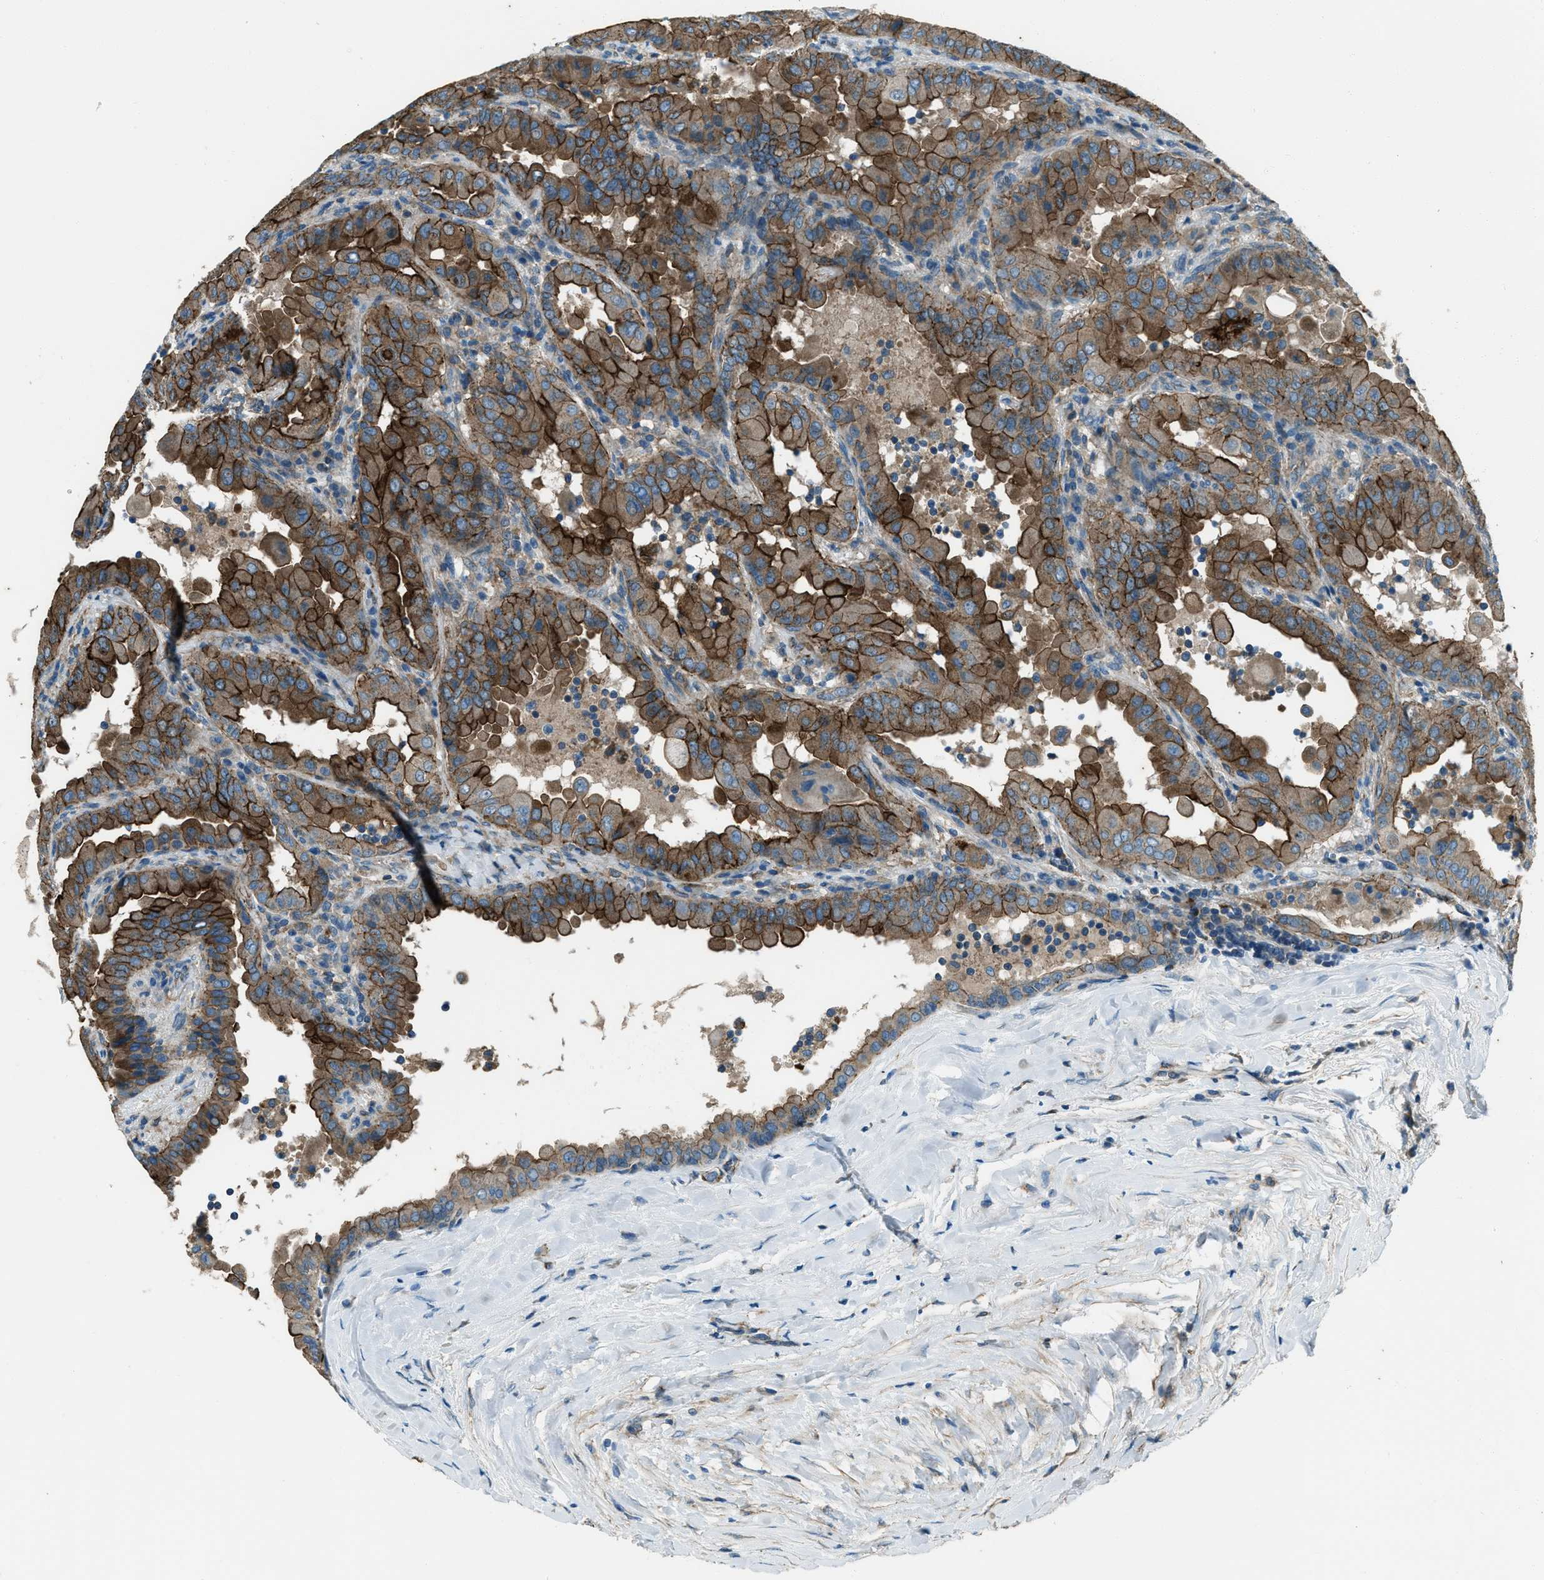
{"staining": {"intensity": "strong", "quantity": ">75%", "location": "cytoplasmic/membranous"}, "tissue": "thyroid cancer", "cell_type": "Tumor cells", "image_type": "cancer", "snomed": [{"axis": "morphology", "description": "Papillary adenocarcinoma, NOS"}, {"axis": "topography", "description": "Thyroid gland"}], "caption": "Immunohistochemical staining of human thyroid cancer (papillary adenocarcinoma) exhibits high levels of strong cytoplasmic/membranous protein expression in about >75% of tumor cells.", "gene": "SVIL", "patient": {"sex": "male", "age": 33}}